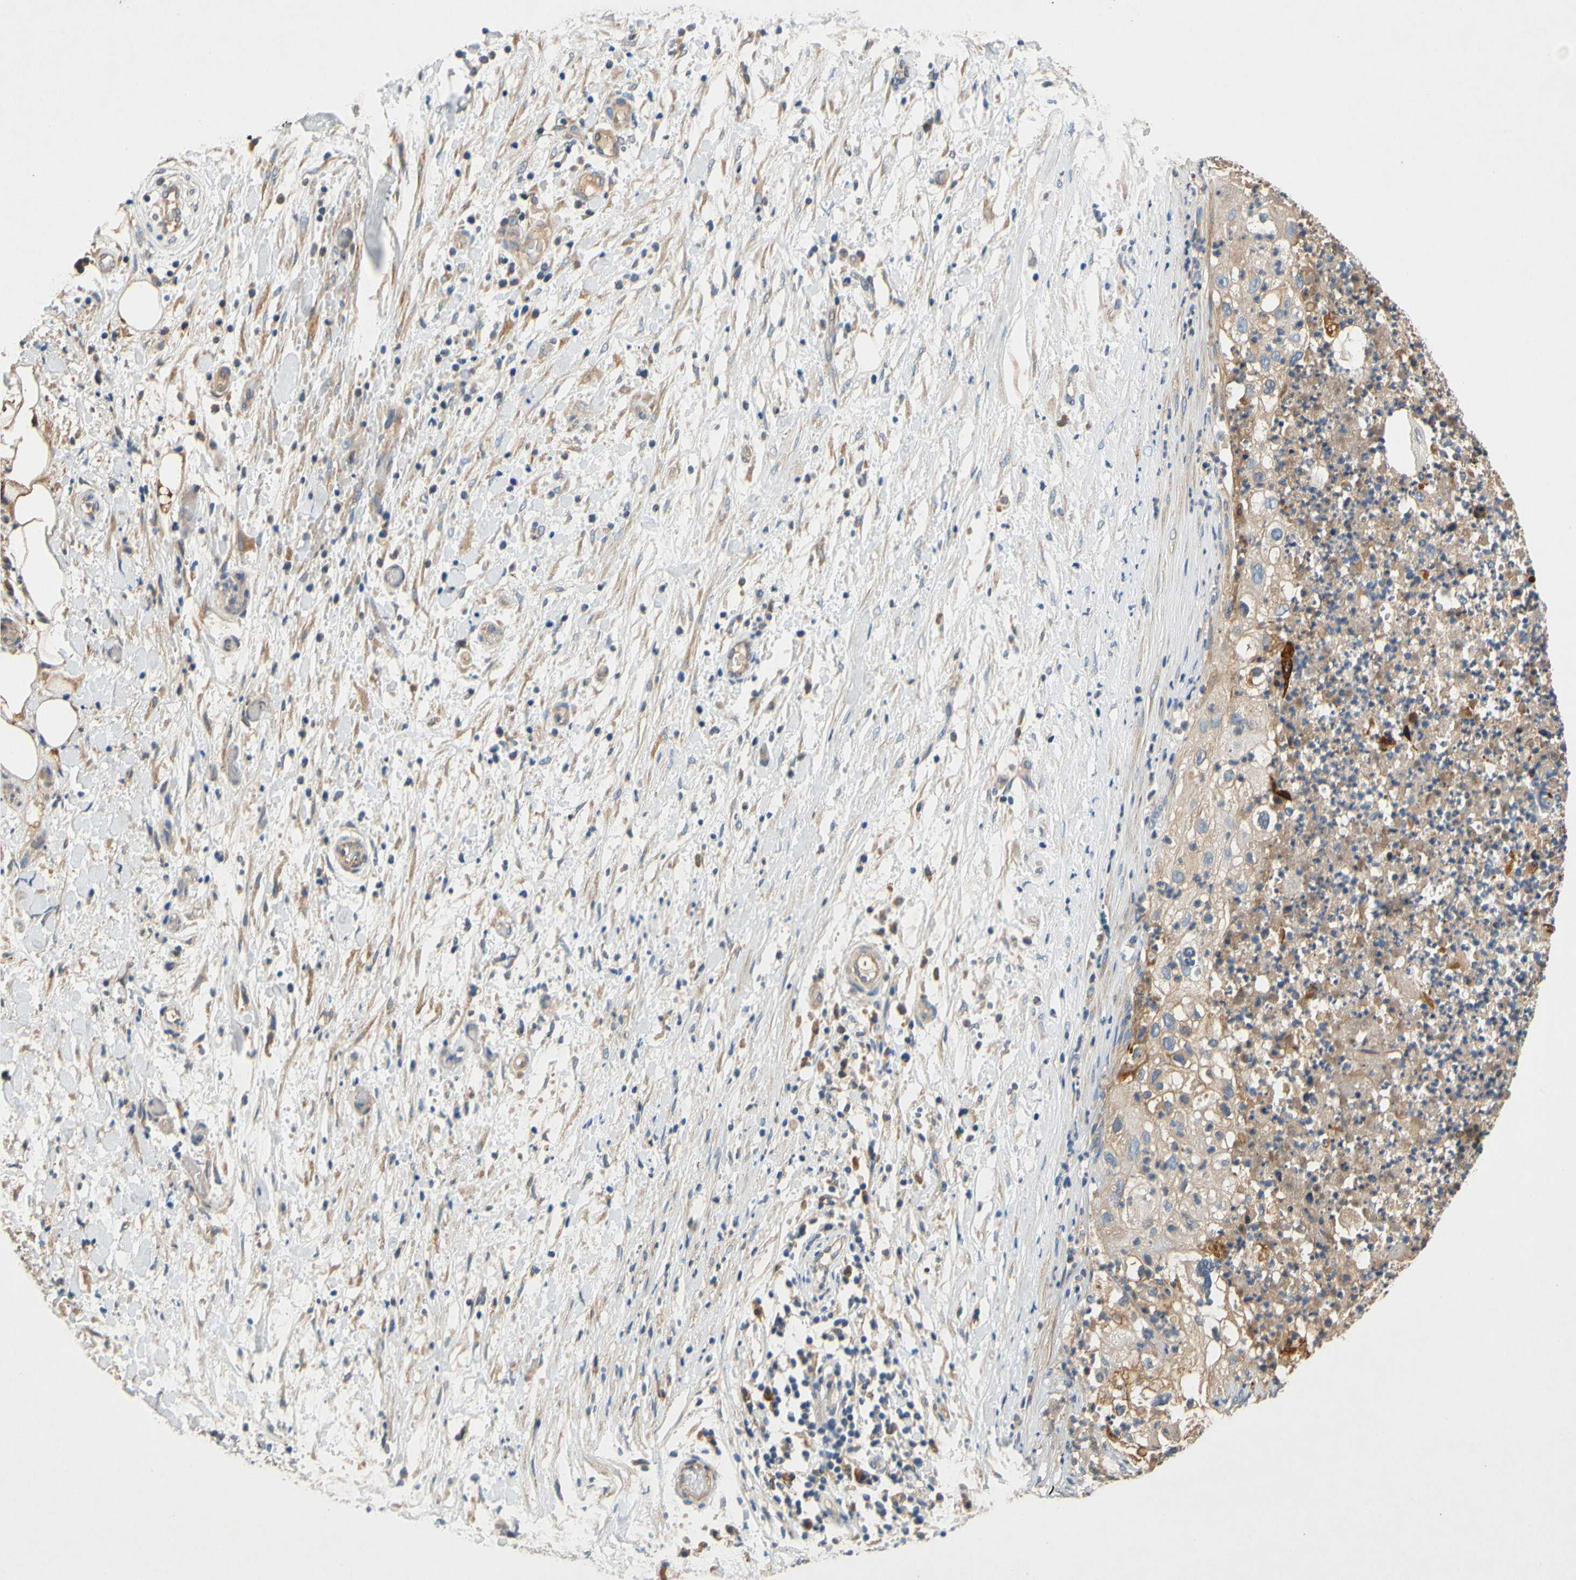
{"staining": {"intensity": "moderate", "quantity": "25%-75%", "location": "cytoplasmic/membranous"}, "tissue": "lung cancer", "cell_type": "Tumor cells", "image_type": "cancer", "snomed": [{"axis": "morphology", "description": "Inflammation, NOS"}, {"axis": "morphology", "description": "Squamous cell carcinoma, NOS"}, {"axis": "topography", "description": "Lymph node"}, {"axis": "topography", "description": "Soft tissue"}, {"axis": "topography", "description": "Lung"}], "caption": "Immunohistochemistry (IHC) staining of lung cancer (squamous cell carcinoma), which reveals medium levels of moderate cytoplasmic/membranous positivity in approximately 25%-75% of tumor cells indicating moderate cytoplasmic/membranous protein positivity. The staining was performed using DAB (brown) for protein detection and nuclei were counterstained in hematoxylin (blue).", "gene": "USP46", "patient": {"sex": "male", "age": 66}}